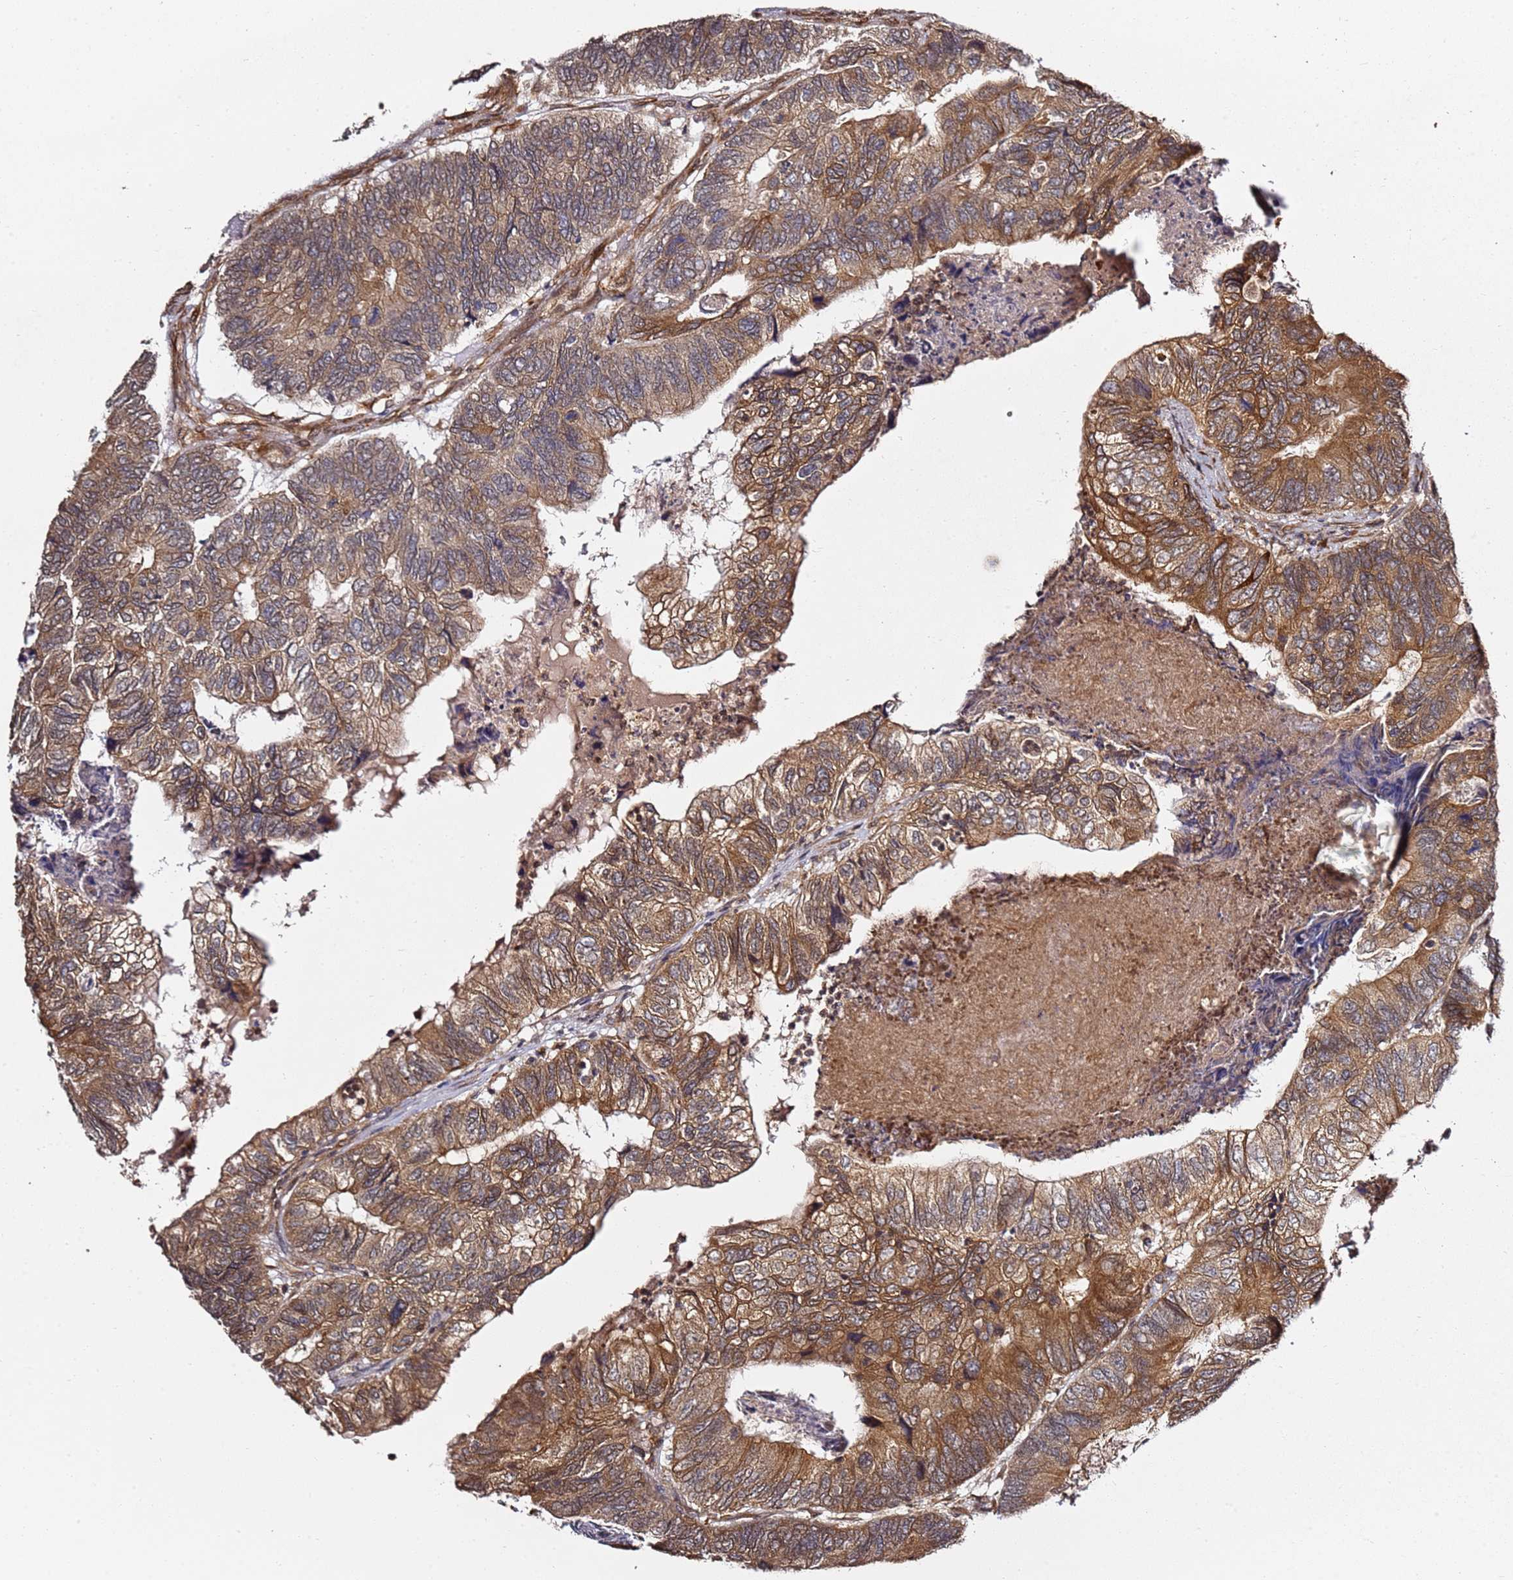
{"staining": {"intensity": "moderate", "quantity": ">75%", "location": "cytoplasmic/membranous"}, "tissue": "colorectal cancer", "cell_type": "Tumor cells", "image_type": "cancer", "snomed": [{"axis": "morphology", "description": "Adenocarcinoma, NOS"}, {"axis": "topography", "description": "Colon"}], "caption": "Human colorectal cancer stained with a protein marker shows moderate staining in tumor cells.", "gene": "PRKAB2", "patient": {"sex": "female", "age": 67}}